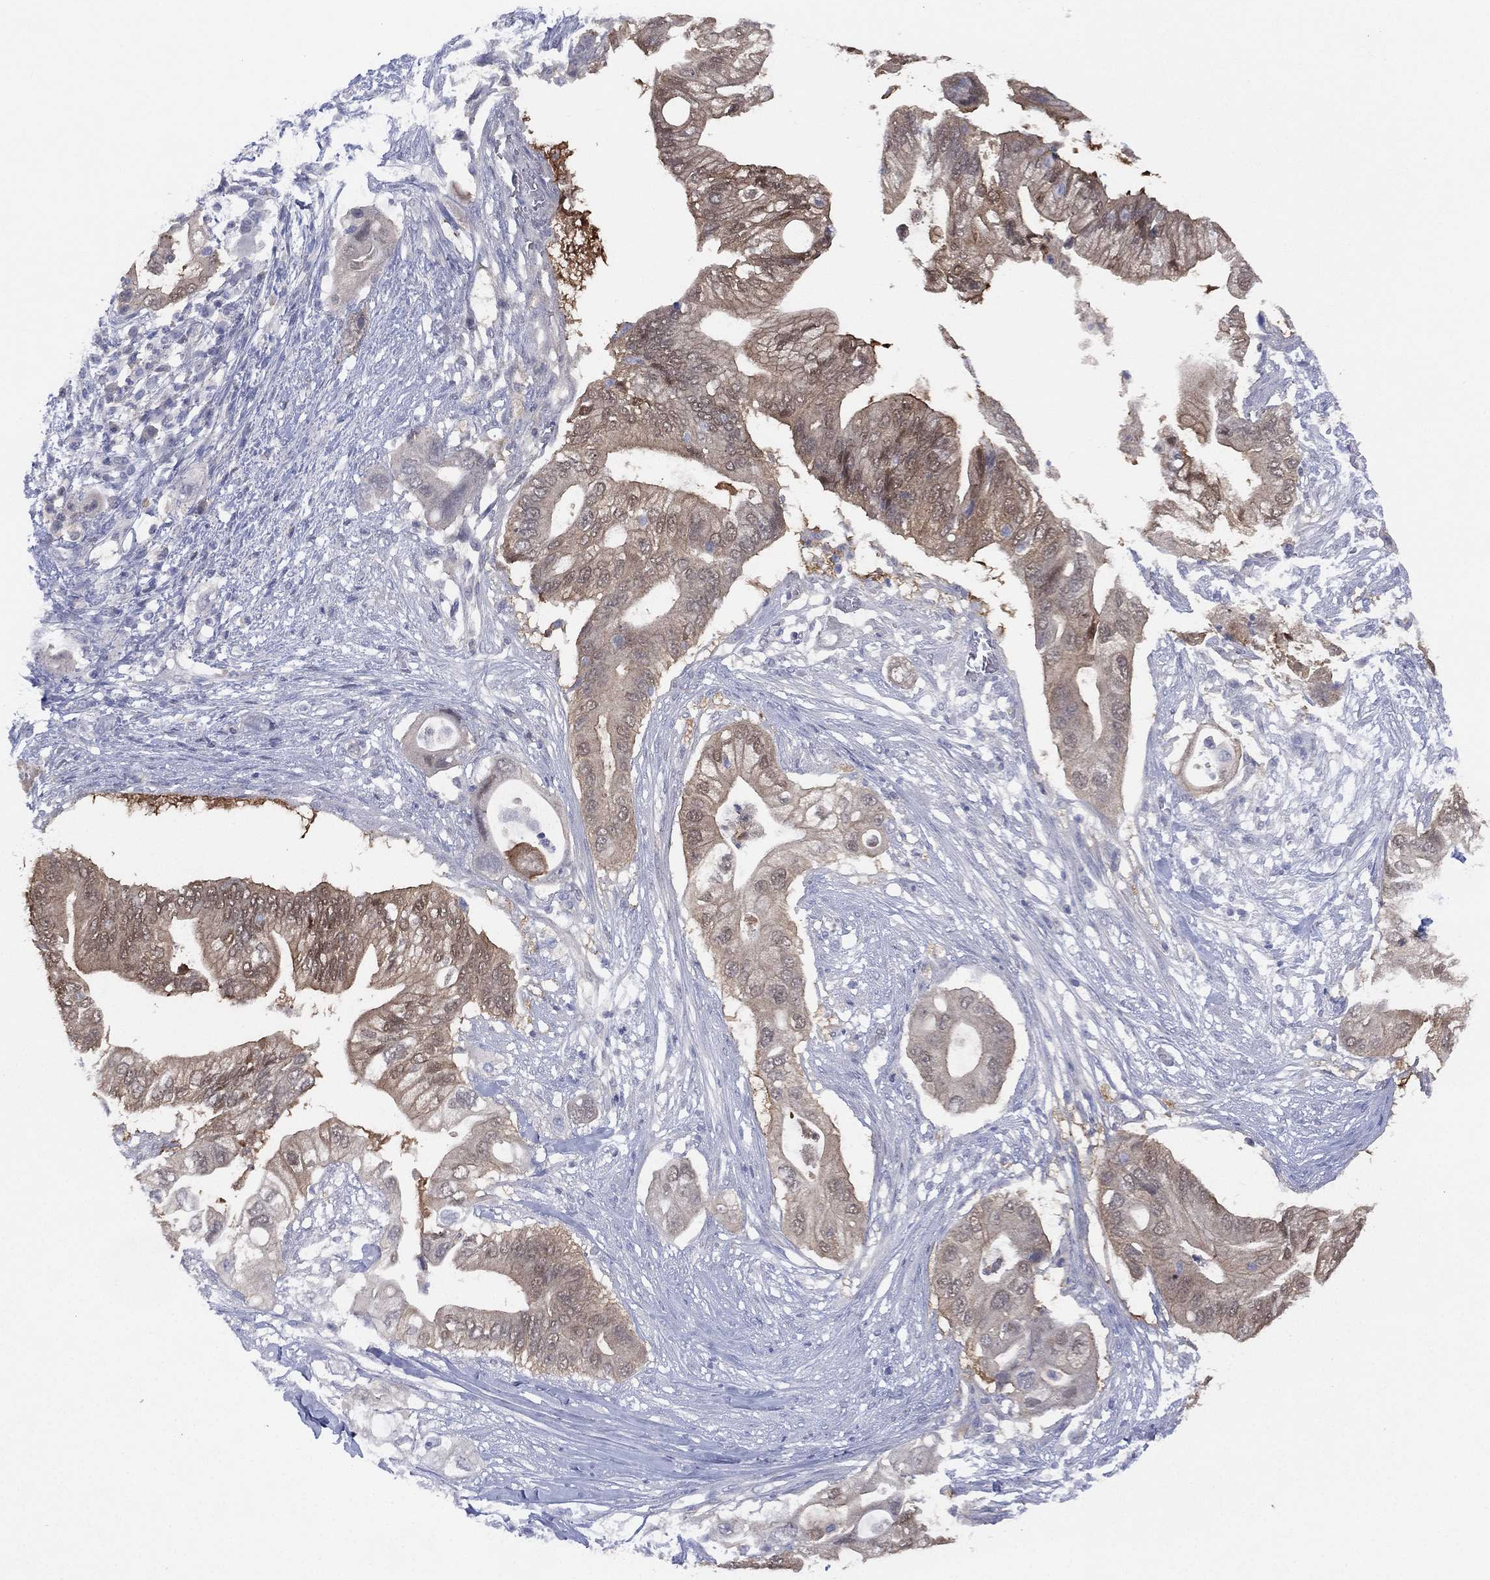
{"staining": {"intensity": "weak", "quantity": "25%-75%", "location": "cytoplasmic/membranous"}, "tissue": "pancreatic cancer", "cell_type": "Tumor cells", "image_type": "cancer", "snomed": [{"axis": "morphology", "description": "Adenocarcinoma, NOS"}, {"axis": "topography", "description": "Pancreas"}], "caption": "Immunohistochemistry (IHC) micrograph of pancreatic adenocarcinoma stained for a protein (brown), which exhibits low levels of weak cytoplasmic/membranous expression in about 25%-75% of tumor cells.", "gene": "DDAH1", "patient": {"sex": "female", "age": 72}}